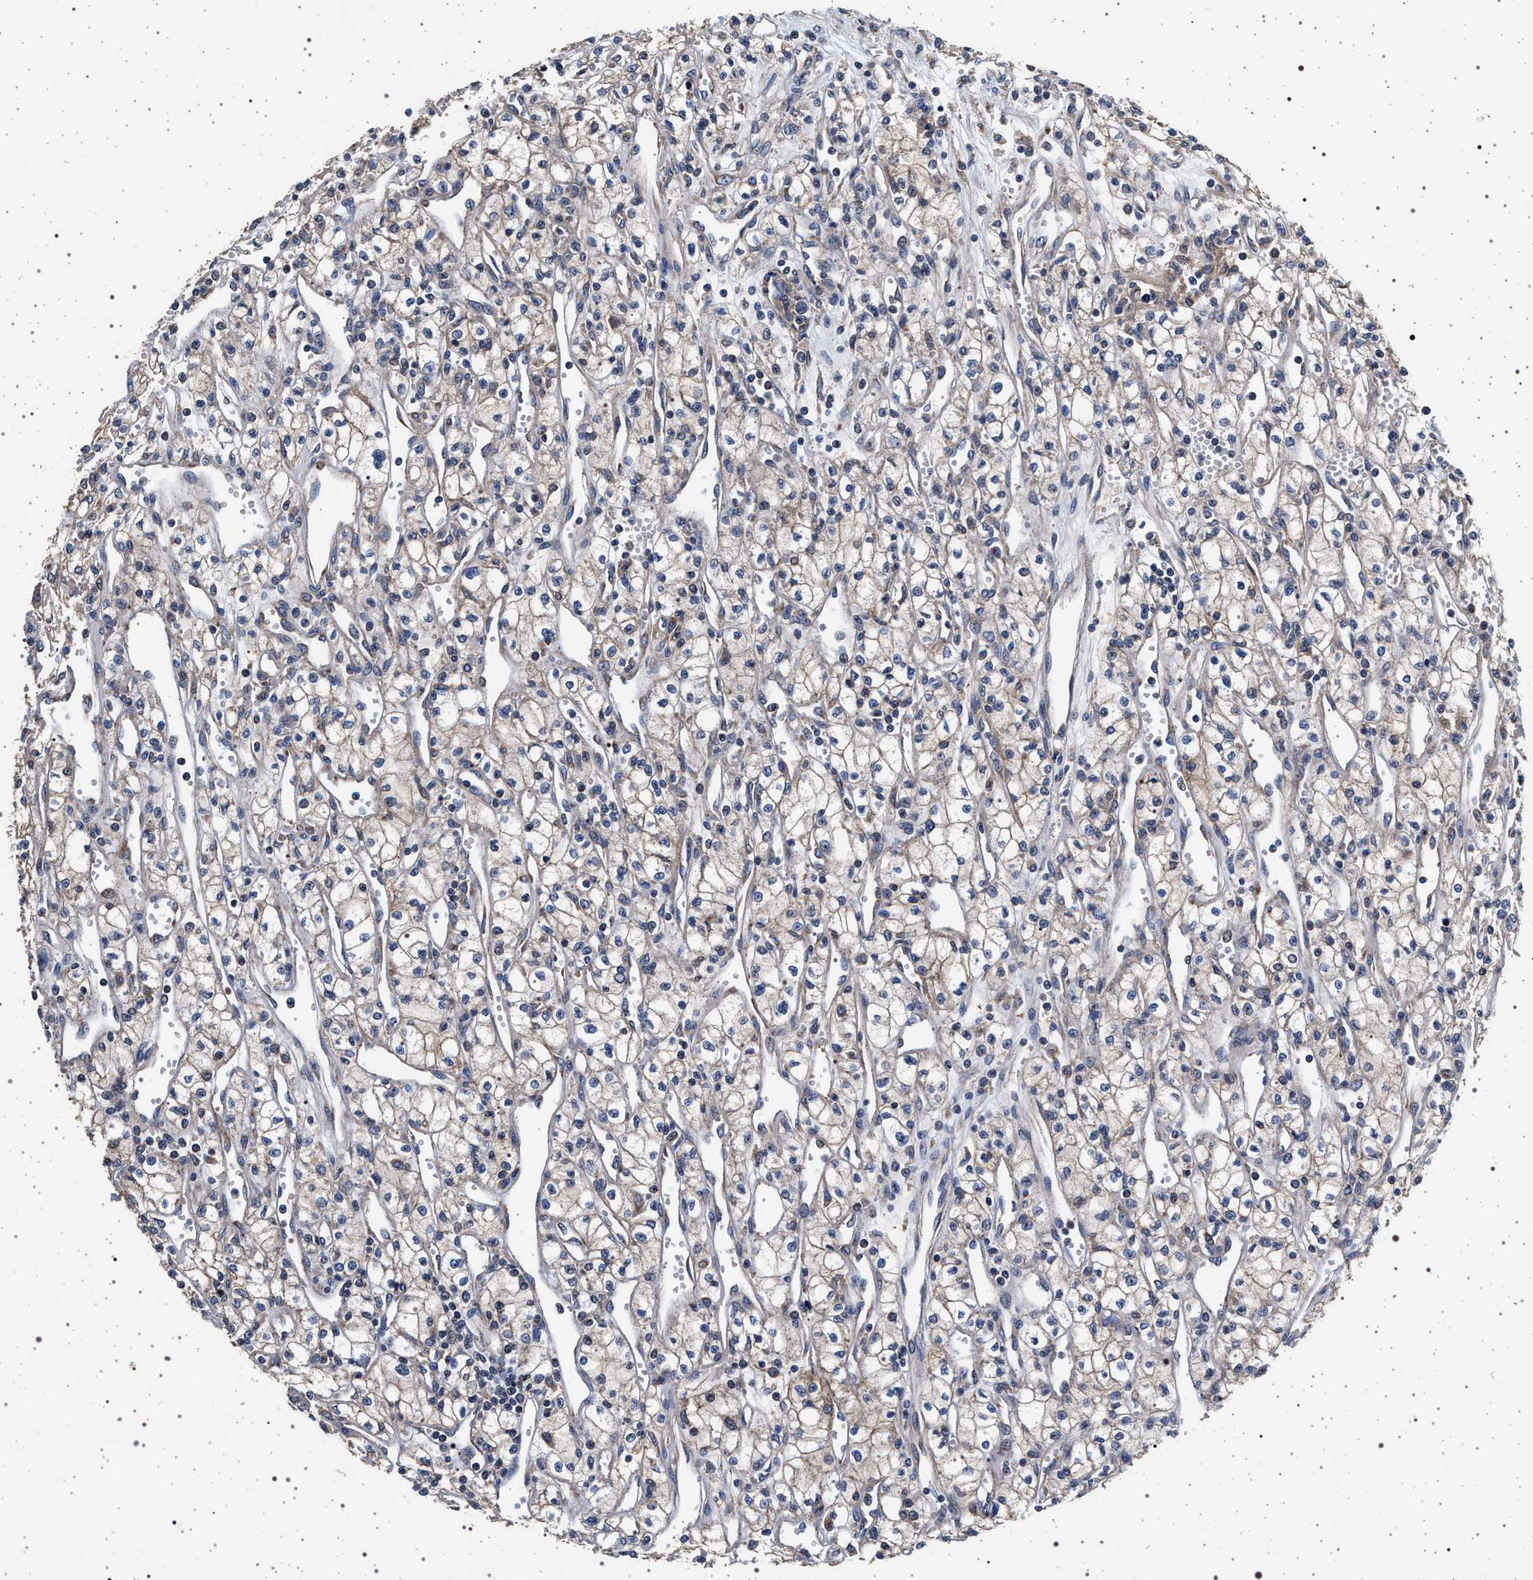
{"staining": {"intensity": "negative", "quantity": "none", "location": "none"}, "tissue": "renal cancer", "cell_type": "Tumor cells", "image_type": "cancer", "snomed": [{"axis": "morphology", "description": "Adenocarcinoma, NOS"}, {"axis": "topography", "description": "Kidney"}], "caption": "This is an immunohistochemistry (IHC) micrograph of renal cancer. There is no expression in tumor cells.", "gene": "MAP3K2", "patient": {"sex": "male", "age": 59}}